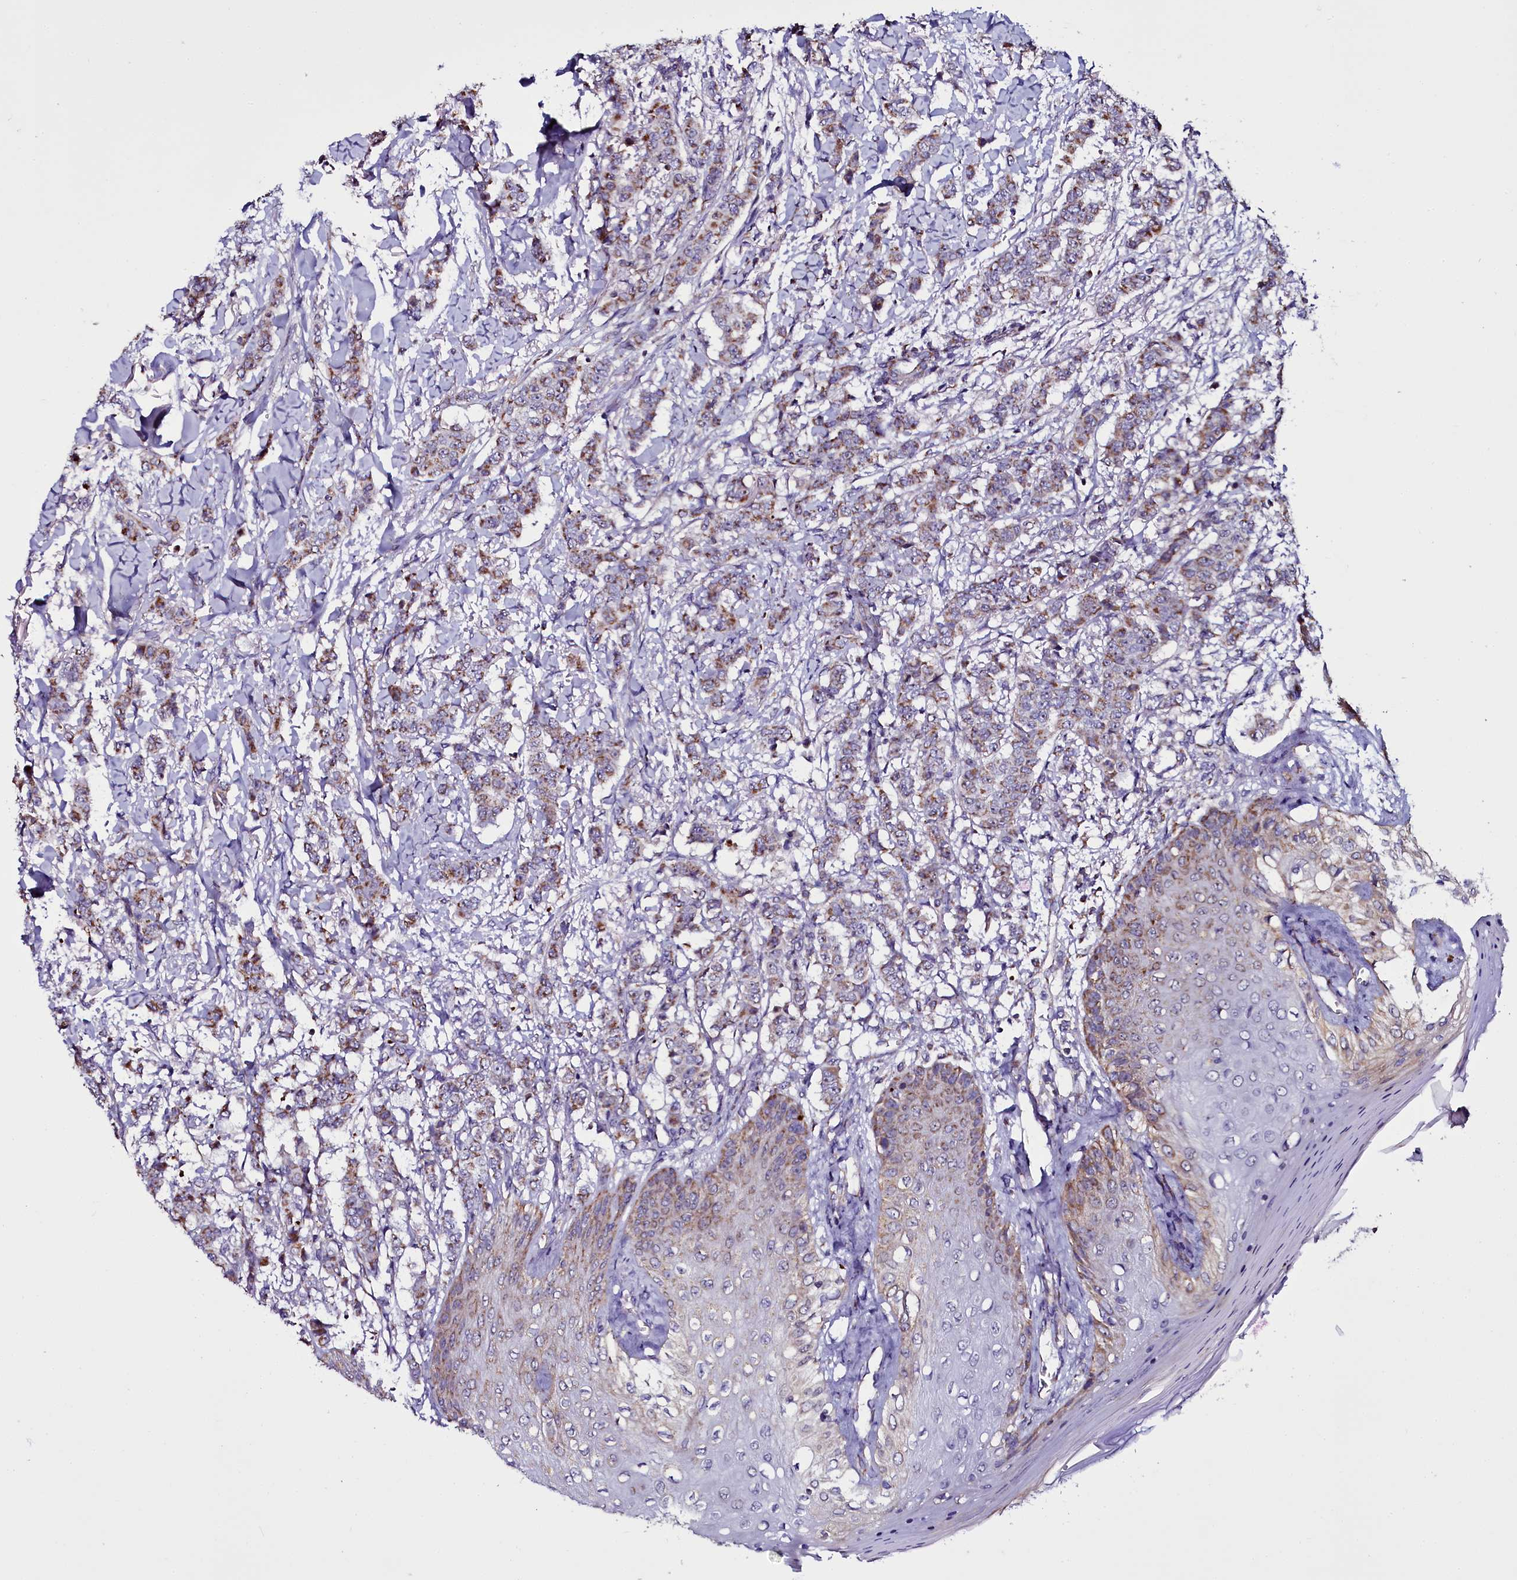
{"staining": {"intensity": "moderate", "quantity": ">75%", "location": "cytoplasmic/membranous"}, "tissue": "breast cancer", "cell_type": "Tumor cells", "image_type": "cancer", "snomed": [{"axis": "morphology", "description": "Duct carcinoma"}, {"axis": "topography", "description": "Breast"}], "caption": "Moderate cytoplasmic/membranous positivity for a protein is identified in approximately >75% of tumor cells of breast cancer (invasive ductal carcinoma) using immunohistochemistry.", "gene": "NAA80", "patient": {"sex": "female", "age": 40}}